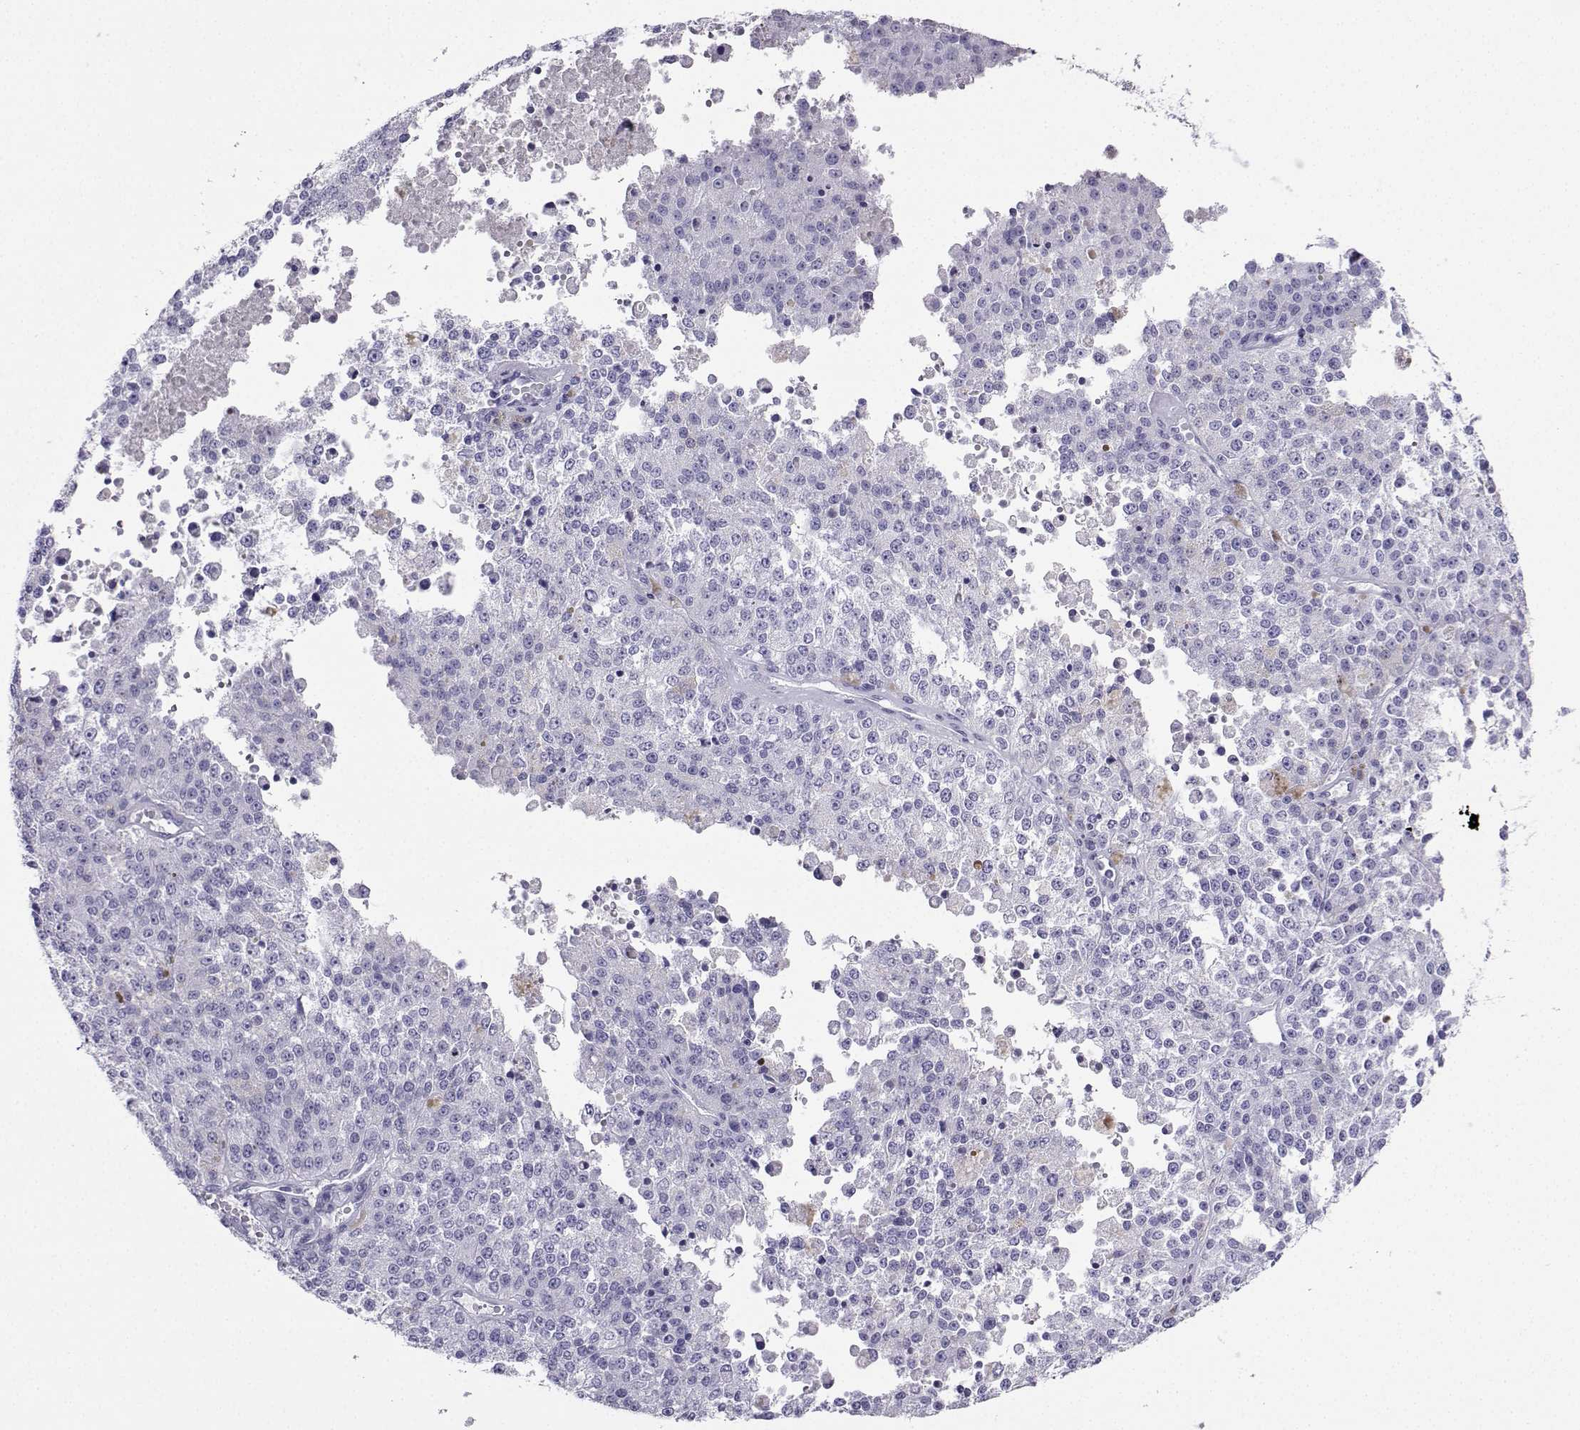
{"staining": {"intensity": "negative", "quantity": "none", "location": "none"}, "tissue": "melanoma", "cell_type": "Tumor cells", "image_type": "cancer", "snomed": [{"axis": "morphology", "description": "Malignant melanoma, Metastatic site"}, {"axis": "topography", "description": "Lymph node"}], "caption": "This image is of malignant melanoma (metastatic site) stained with immunohistochemistry (IHC) to label a protein in brown with the nuclei are counter-stained blue. There is no positivity in tumor cells.", "gene": "CD109", "patient": {"sex": "female", "age": 64}}